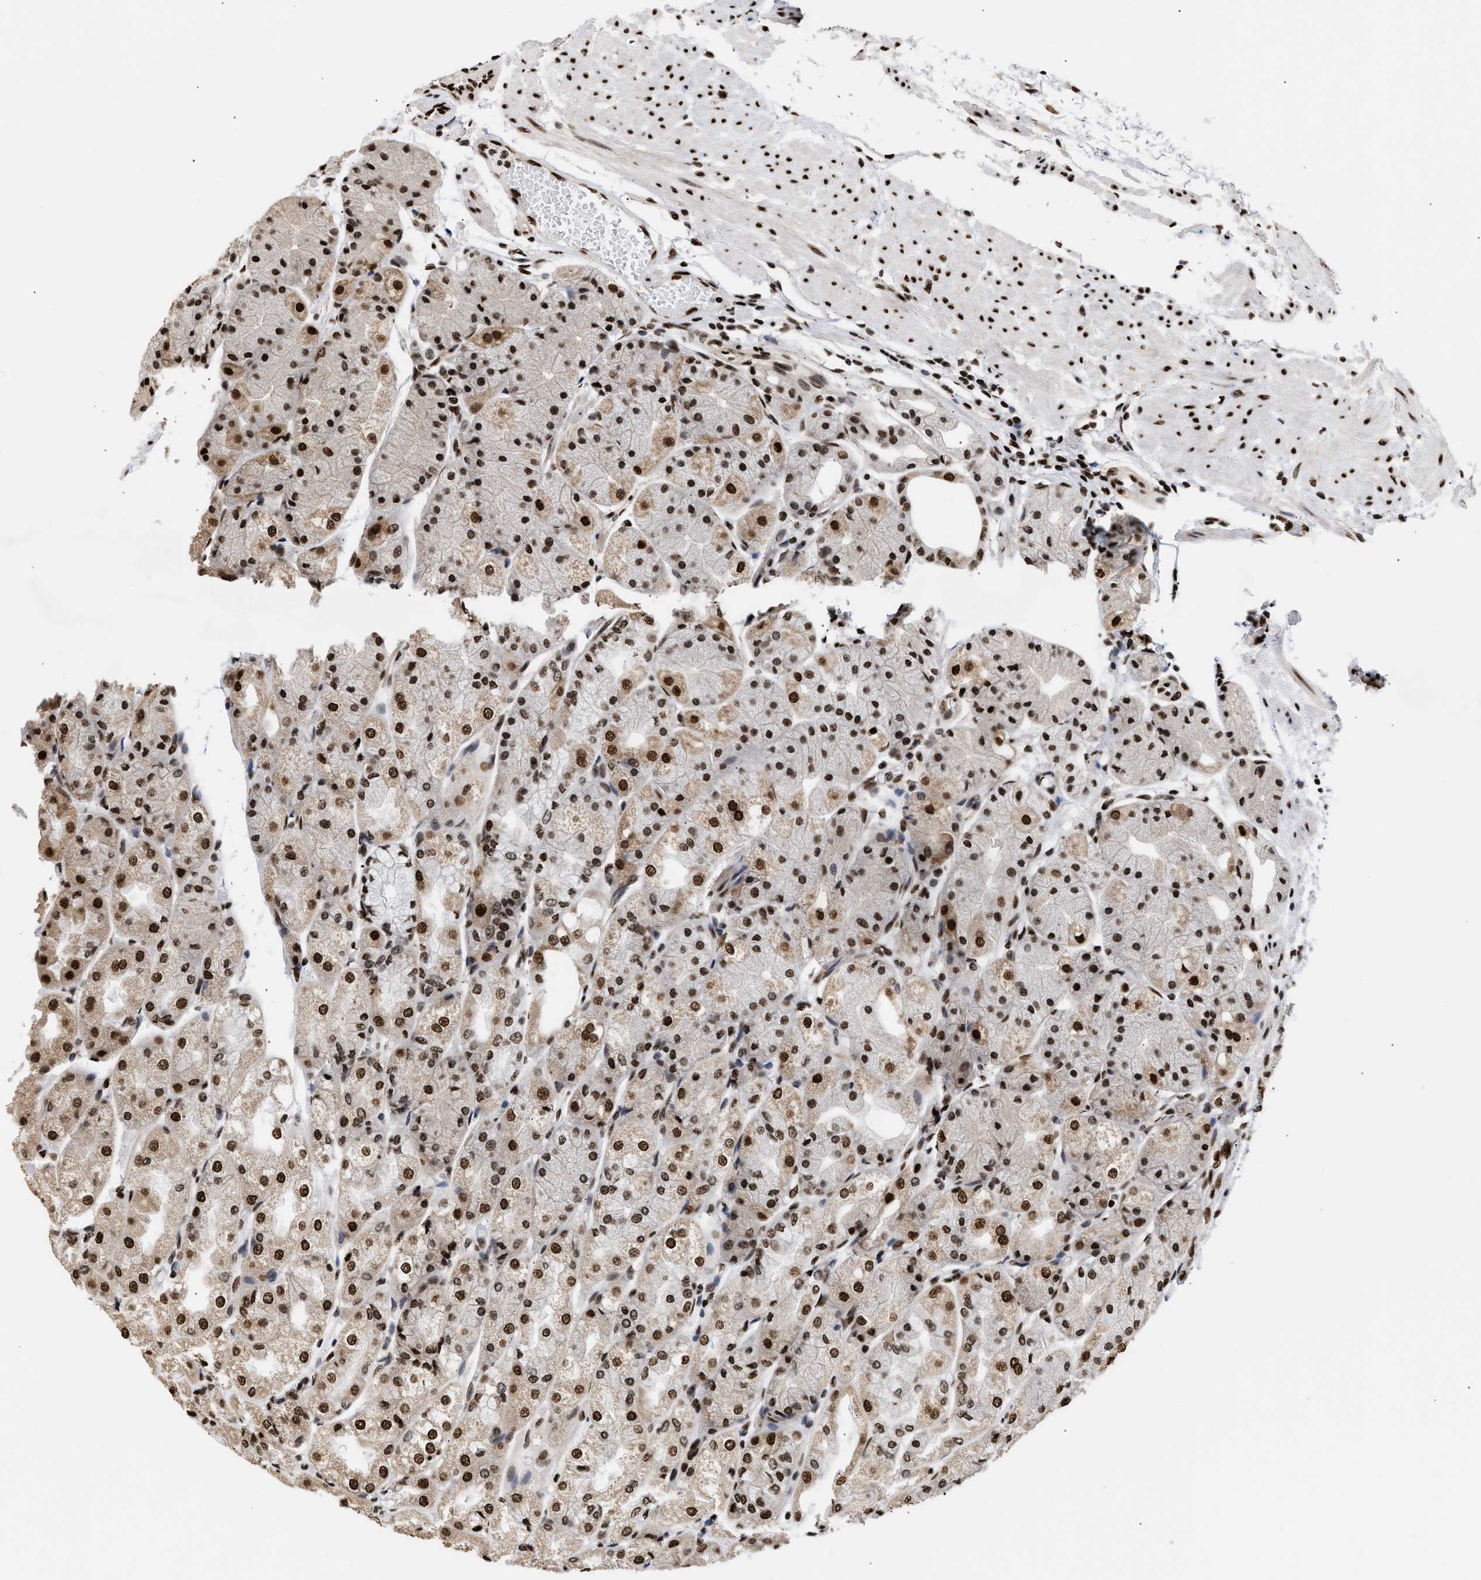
{"staining": {"intensity": "strong", "quantity": ">75%", "location": "cytoplasmic/membranous,nuclear"}, "tissue": "stomach", "cell_type": "Glandular cells", "image_type": "normal", "snomed": [{"axis": "morphology", "description": "Normal tissue, NOS"}, {"axis": "topography", "description": "Stomach, upper"}], "caption": "Protein staining exhibits strong cytoplasmic/membranous,nuclear positivity in about >75% of glandular cells in unremarkable stomach. (Stains: DAB (3,3'-diaminobenzidine) in brown, nuclei in blue, Microscopy: brightfield microscopy at high magnification).", "gene": "PSIP1", "patient": {"sex": "male", "age": 72}}